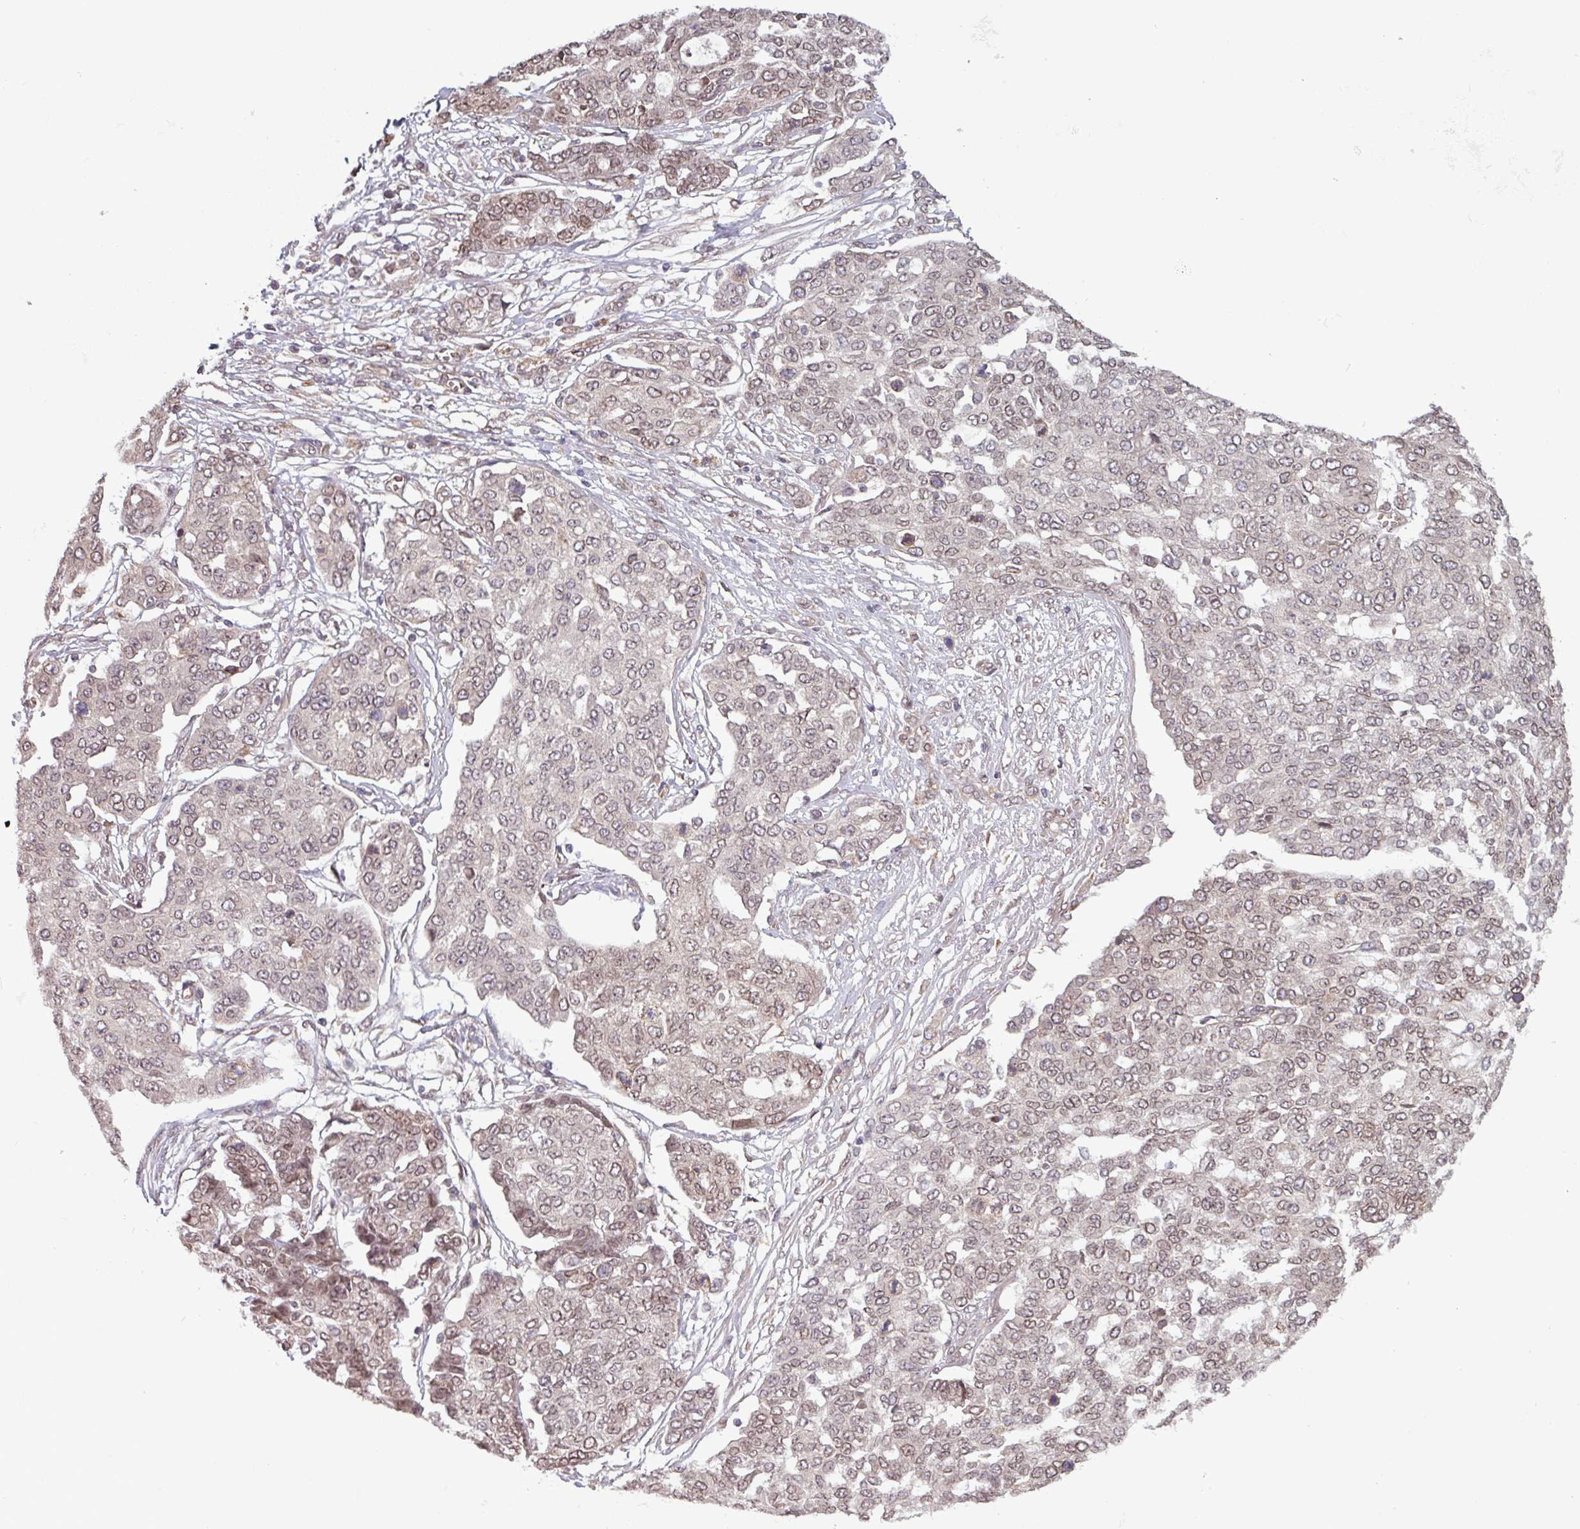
{"staining": {"intensity": "weak", "quantity": "<25%", "location": "nuclear"}, "tissue": "ovarian cancer", "cell_type": "Tumor cells", "image_type": "cancer", "snomed": [{"axis": "morphology", "description": "Cystadenocarcinoma, serous, NOS"}, {"axis": "topography", "description": "Soft tissue"}, {"axis": "topography", "description": "Ovary"}], "caption": "DAB immunohistochemical staining of ovarian cancer (serous cystadenocarcinoma) displays no significant expression in tumor cells.", "gene": "RBM4B", "patient": {"sex": "female", "age": 57}}